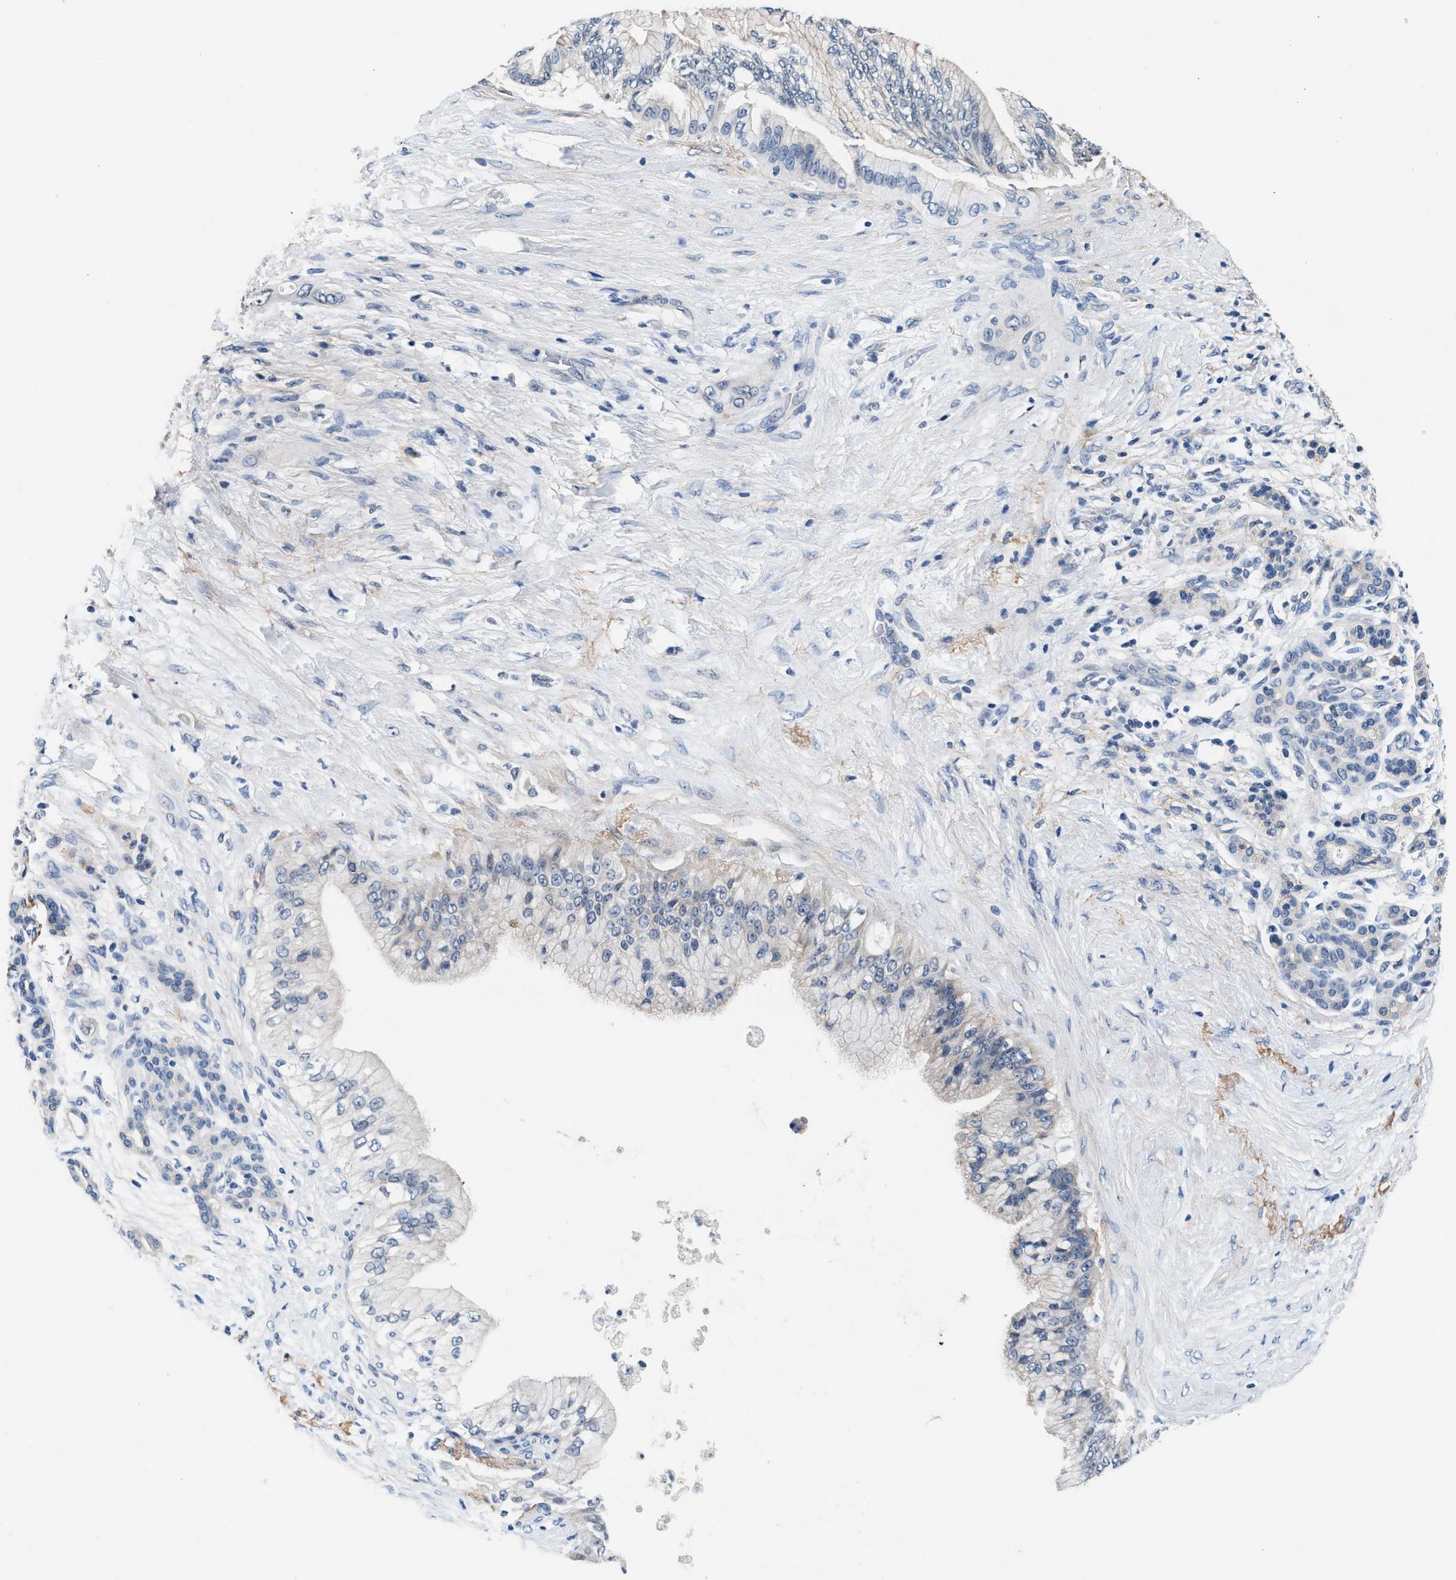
{"staining": {"intensity": "negative", "quantity": "none", "location": "none"}, "tissue": "pancreatic cancer", "cell_type": "Tumor cells", "image_type": "cancer", "snomed": [{"axis": "morphology", "description": "Adenocarcinoma, NOS"}, {"axis": "topography", "description": "Pancreas"}], "caption": "Tumor cells show no significant expression in pancreatic adenocarcinoma.", "gene": "MYH3", "patient": {"sex": "male", "age": 59}}